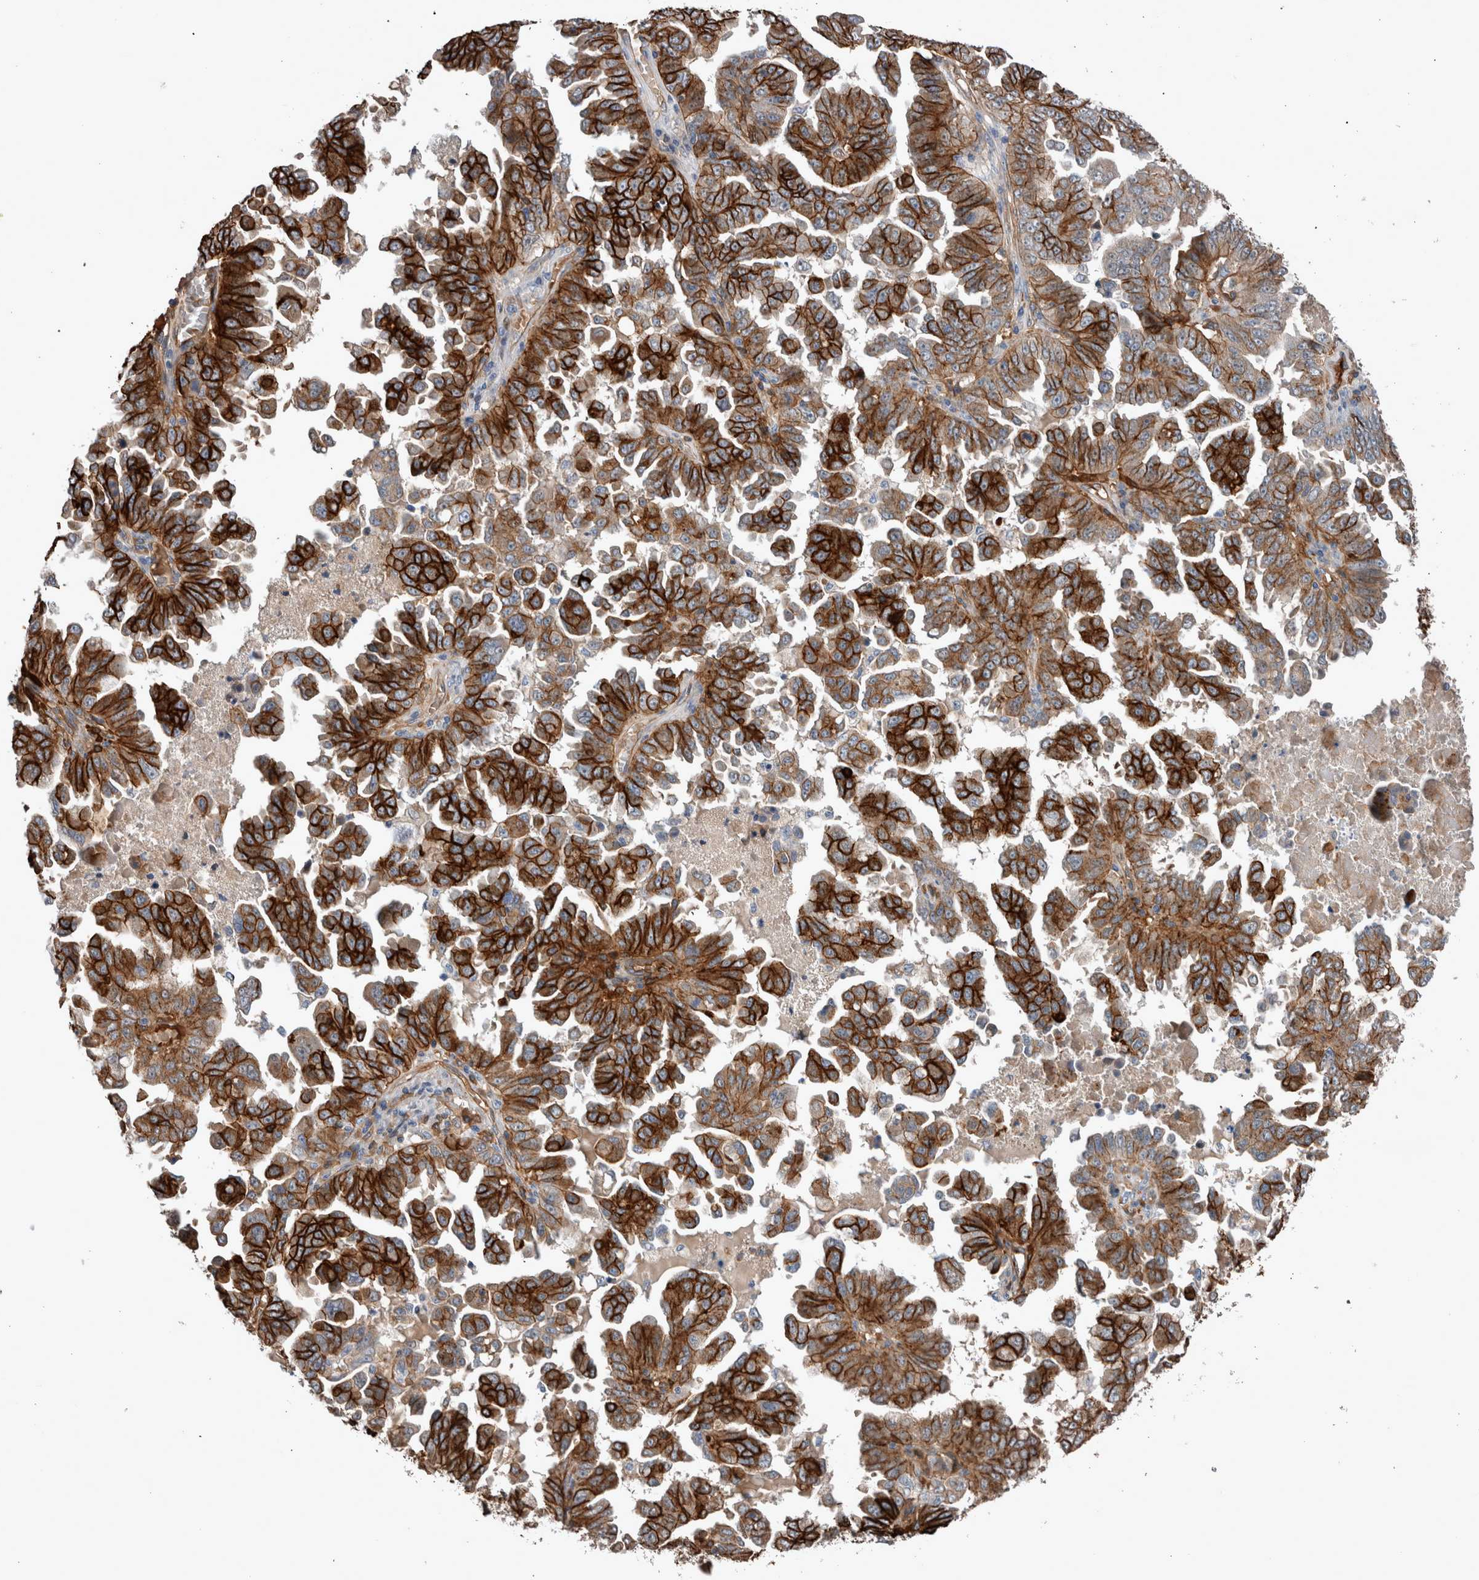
{"staining": {"intensity": "strong", "quantity": ">75%", "location": "cytoplasmic/membranous"}, "tissue": "ovarian cancer", "cell_type": "Tumor cells", "image_type": "cancer", "snomed": [{"axis": "morphology", "description": "Carcinoma, endometroid"}, {"axis": "topography", "description": "Ovary"}], "caption": "IHC of human endometroid carcinoma (ovarian) displays high levels of strong cytoplasmic/membranous staining in approximately >75% of tumor cells. (brown staining indicates protein expression, while blue staining denotes nuclei).", "gene": "BCAM", "patient": {"sex": "female", "age": 62}}